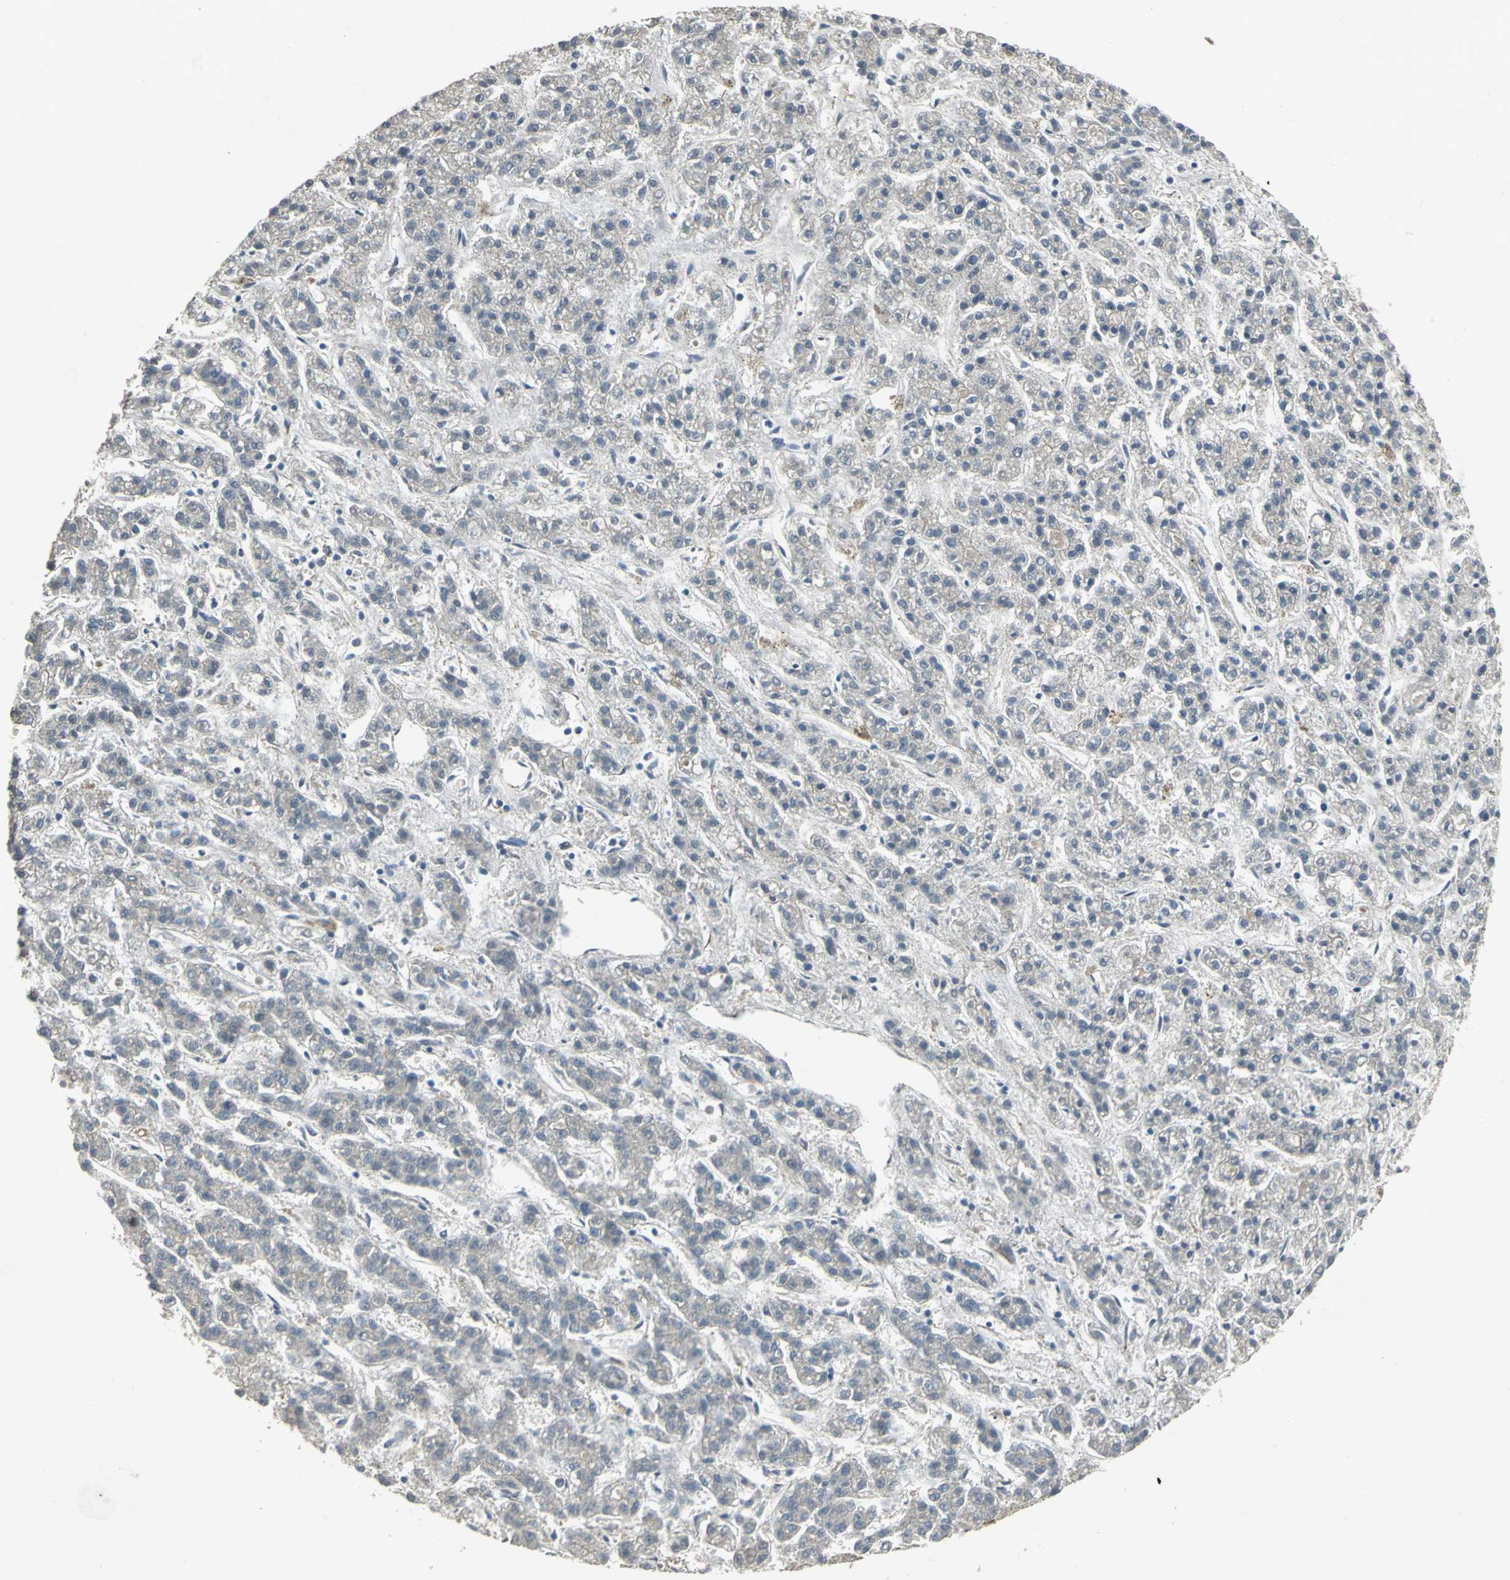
{"staining": {"intensity": "negative", "quantity": "none", "location": "none"}, "tissue": "liver cancer", "cell_type": "Tumor cells", "image_type": "cancer", "snomed": [{"axis": "morphology", "description": "Carcinoma, Hepatocellular, NOS"}, {"axis": "topography", "description": "Liver"}], "caption": "Immunohistochemistry (IHC) photomicrograph of liver cancer (hepatocellular carcinoma) stained for a protein (brown), which displays no staining in tumor cells. (Brightfield microscopy of DAB (3,3'-diaminobenzidine) immunohistochemistry (IHC) at high magnification).", "gene": "RAPGEF1", "patient": {"sex": "male", "age": 70}}